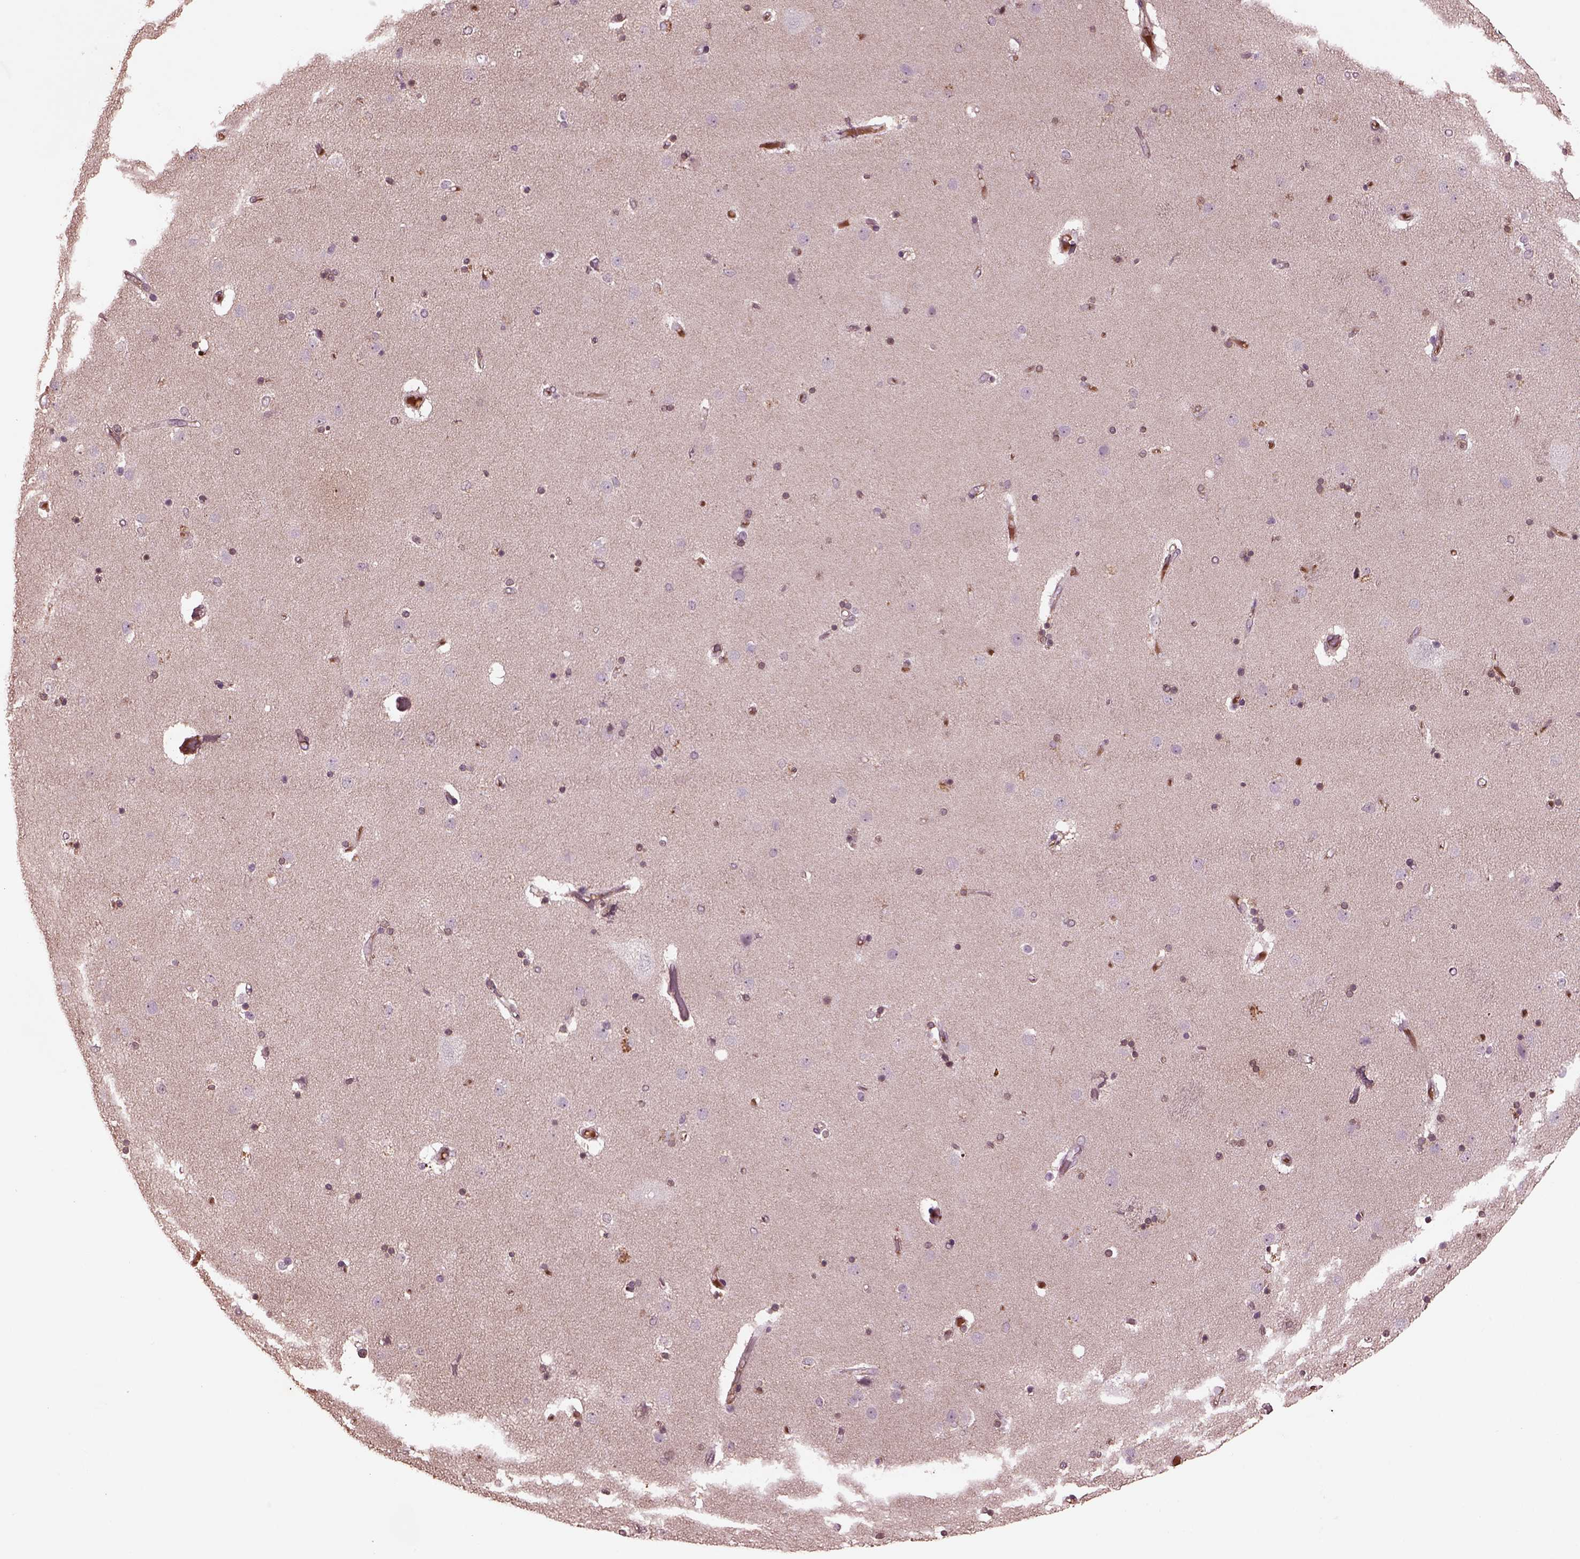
{"staining": {"intensity": "negative", "quantity": "none", "location": "none"}, "tissue": "caudate", "cell_type": "Glial cells", "image_type": "normal", "snomed": [{"axis": "morphology", "description": "Normal tissue, NOS"}, {"axis": "topography", "description": "Lateral ventricle wall"}], "caption": "This is a histopathology image of immunohistochemistry (IHC) staining of benign caudate, which shows no staining in glial cells.", "gene": "PTX4", "patient": {"sex": "female", "age": 71}}